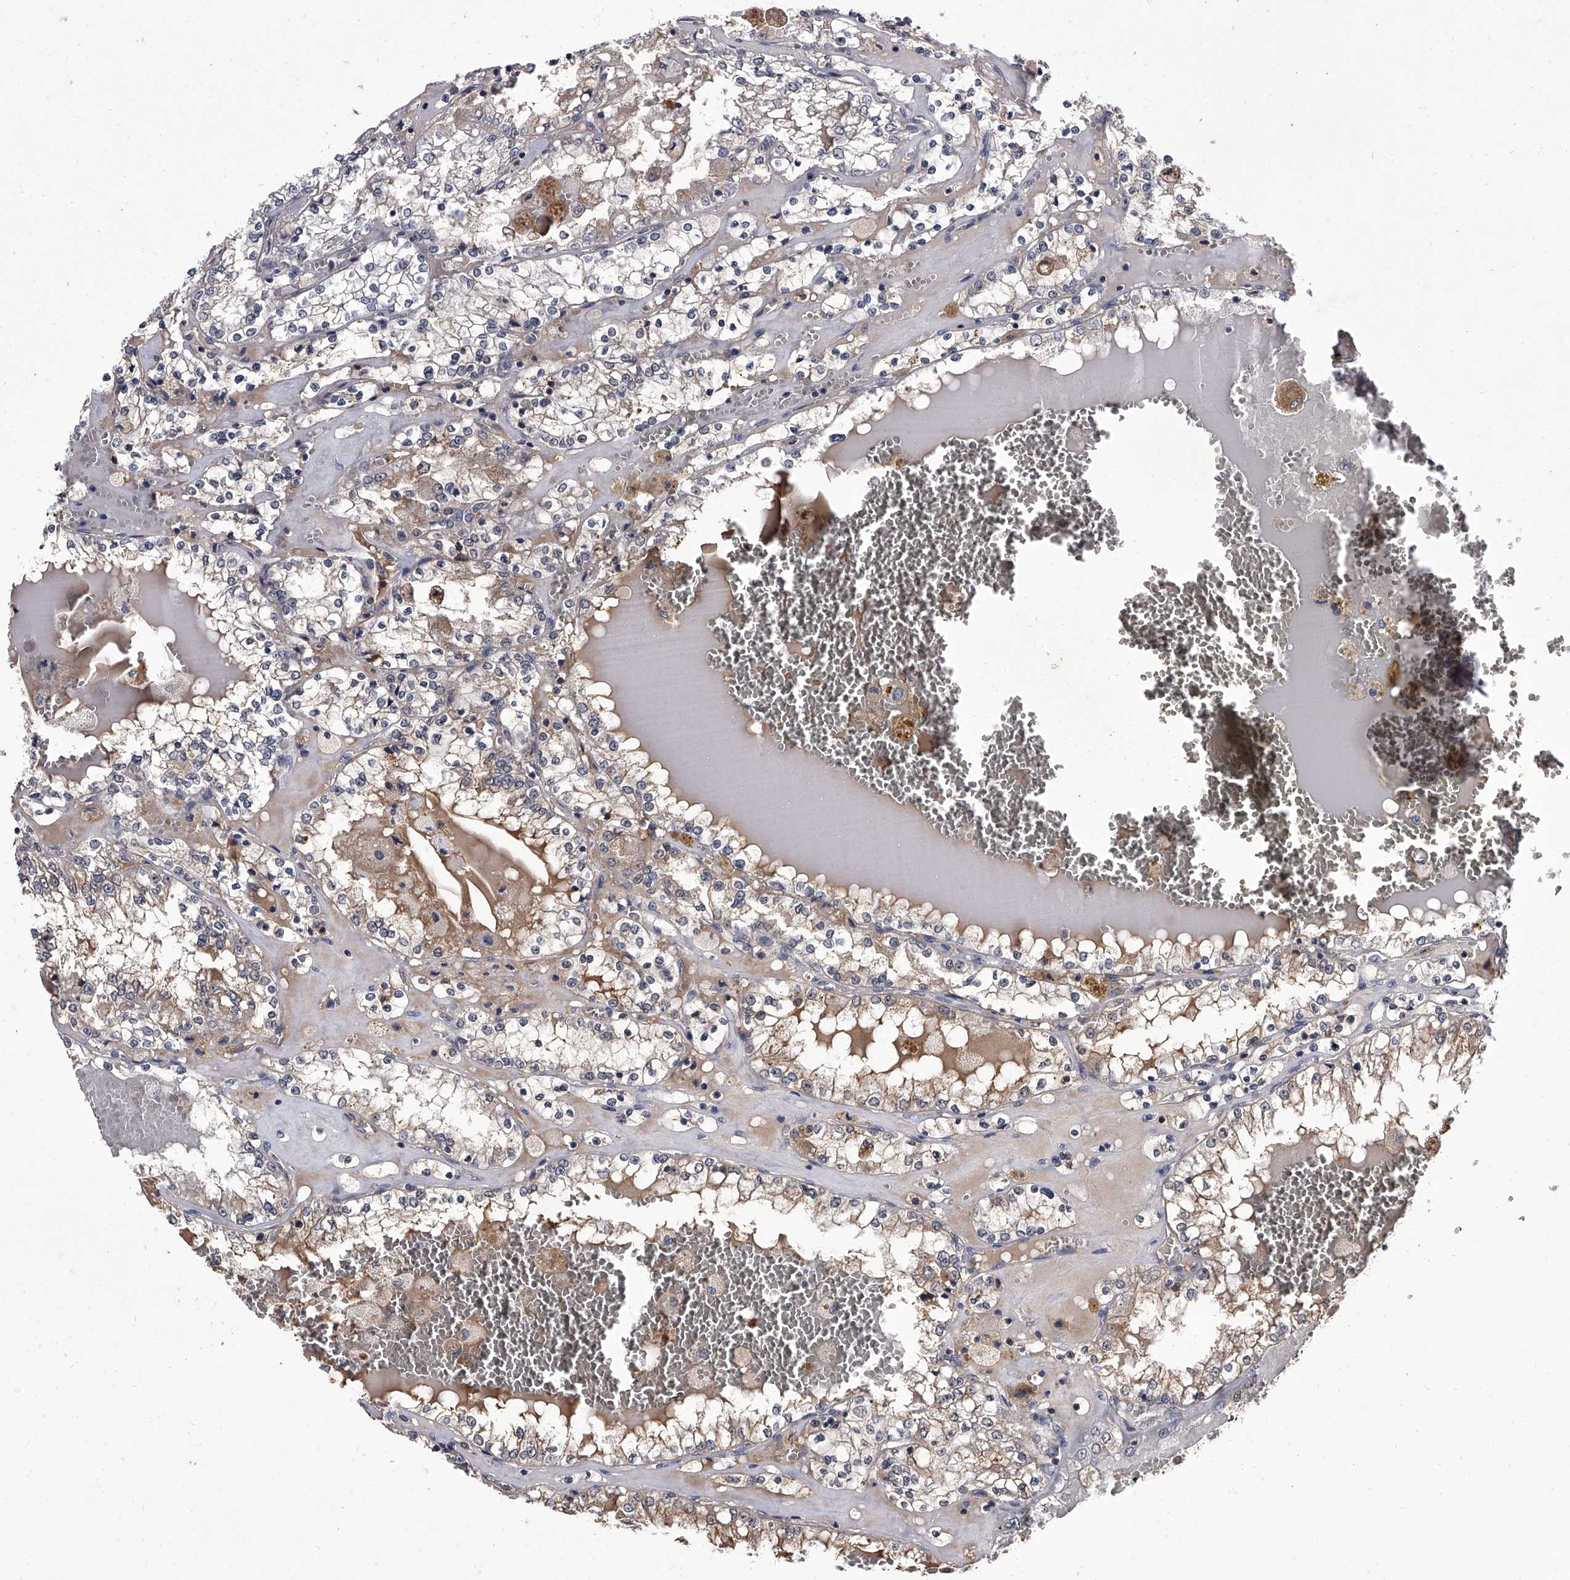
{"staining": {"intensity": "weak", "quantity": "25%-75%", "location": "cytoplasmic/membranous"}, "tissue": "renal cancer", "cell_type": "Tumor cells", "image_type": "cancer", "snomed": [{"axis": "morphology", "description": "Adenocarcinoma, NOS"}, {"axis": "topography", "description": "Kidney"}], "caption": "IHC of human renal cancer (adenocarcinoma) displays low levels of weak cytoplasmic/membranous staining in about 25%-75% of tumor cells.", "gene": "SLC18B1", "patient": {"sex": "female", "age": 56}}